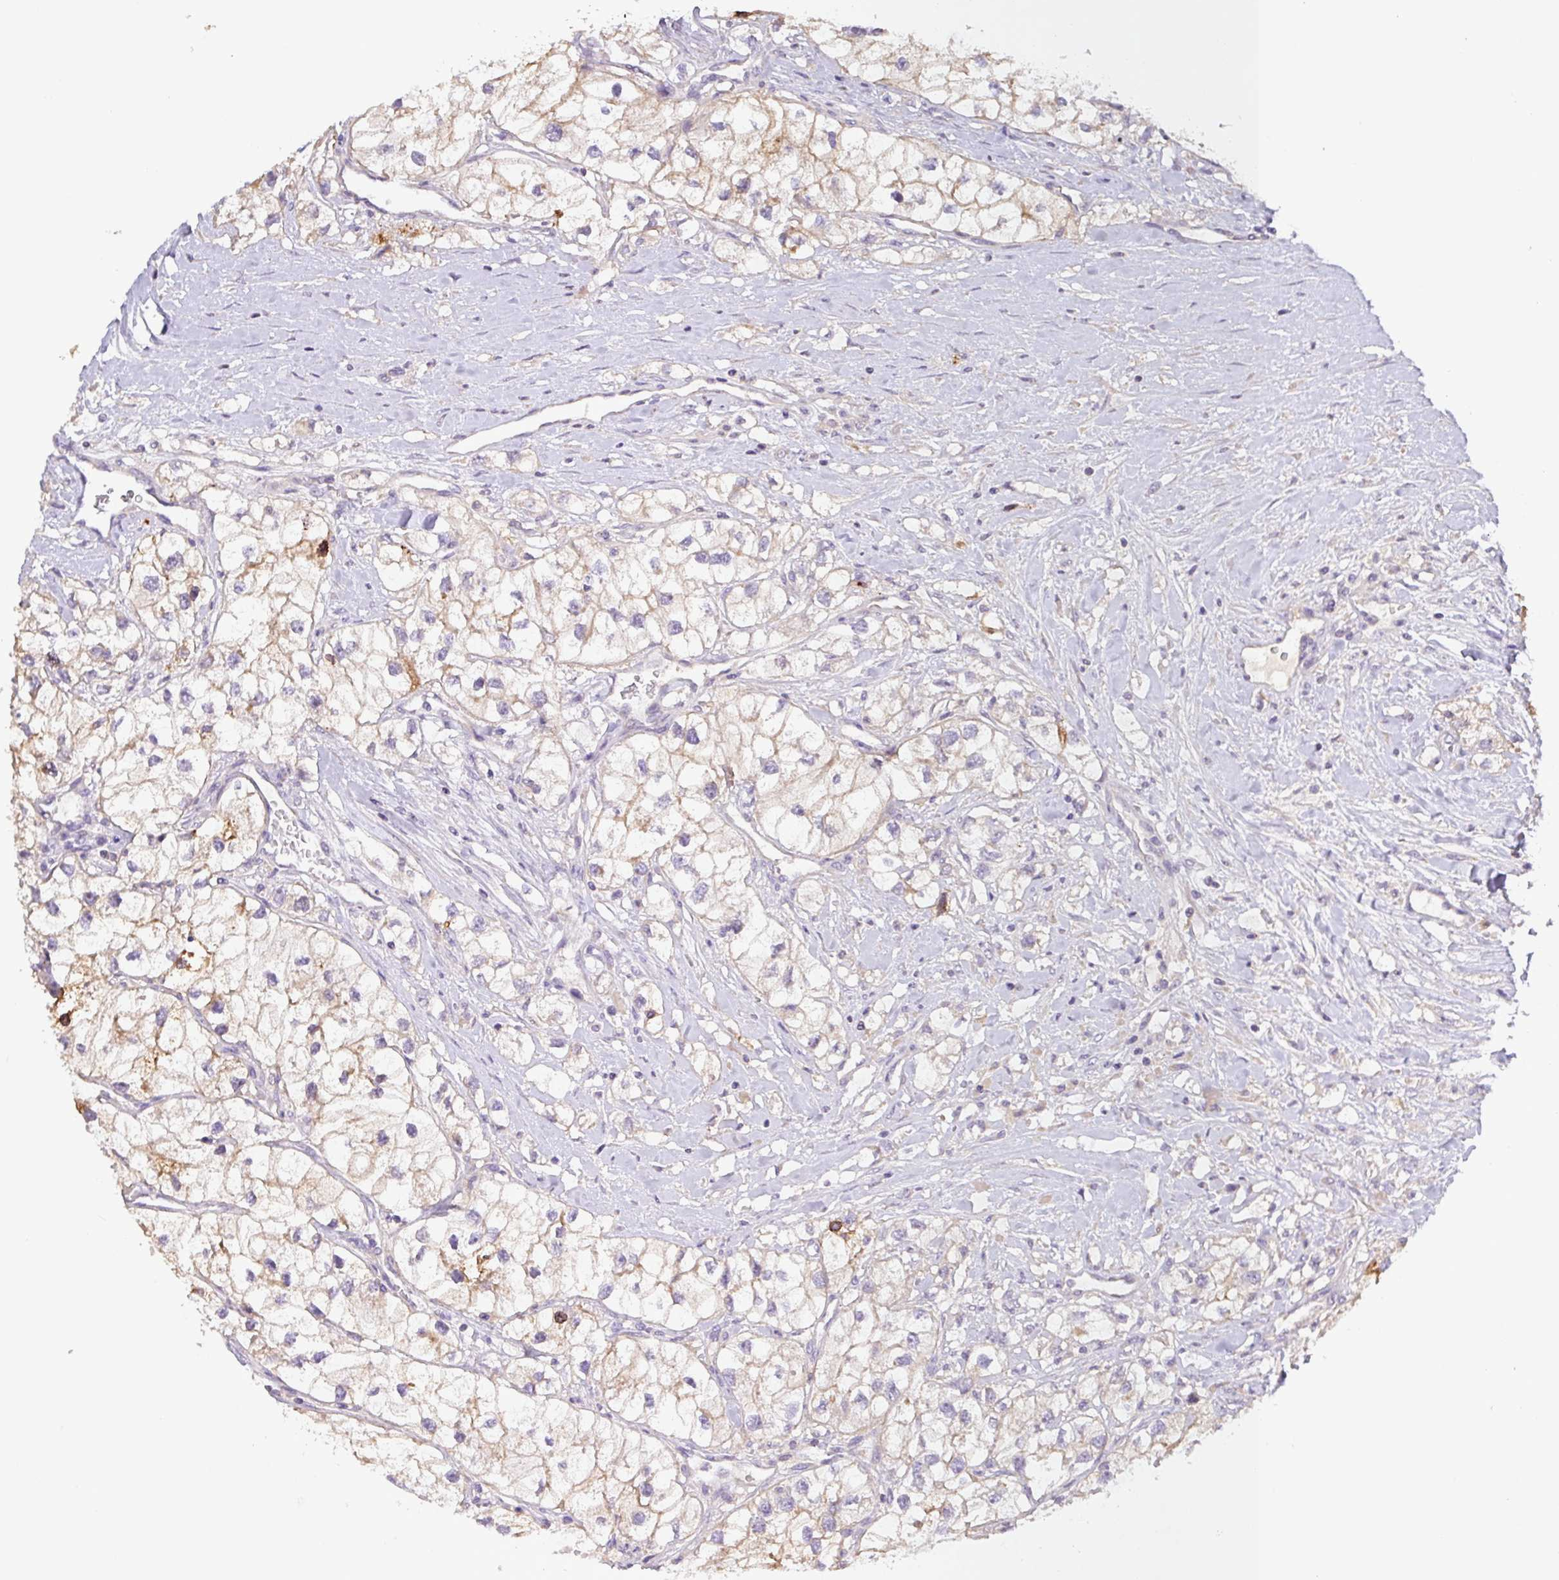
{"staining": {"intensity": "weak", "quantity": "25%-75%", "location": "cytoplasmic/membranous"}, "tissue": "renal cancer", "cell_type": "Tumor cells", "image_type": "cancer", "snomed": [{"axis": "morphology", "description": "Adenocarcinoma, NOS"}, {"axis": "topography", "description": "Kidney"}], "caption": "Tumor cells exhibit weak cytoplasmic/membranous staining in about 25%-75% of cells in renal cancer (adenocarcinoma). (brown staining indicates protein expression, while blue staining denotes nuclei).", "gene": "SFTPB", "patient": {"sex": "male", "age": 59}}